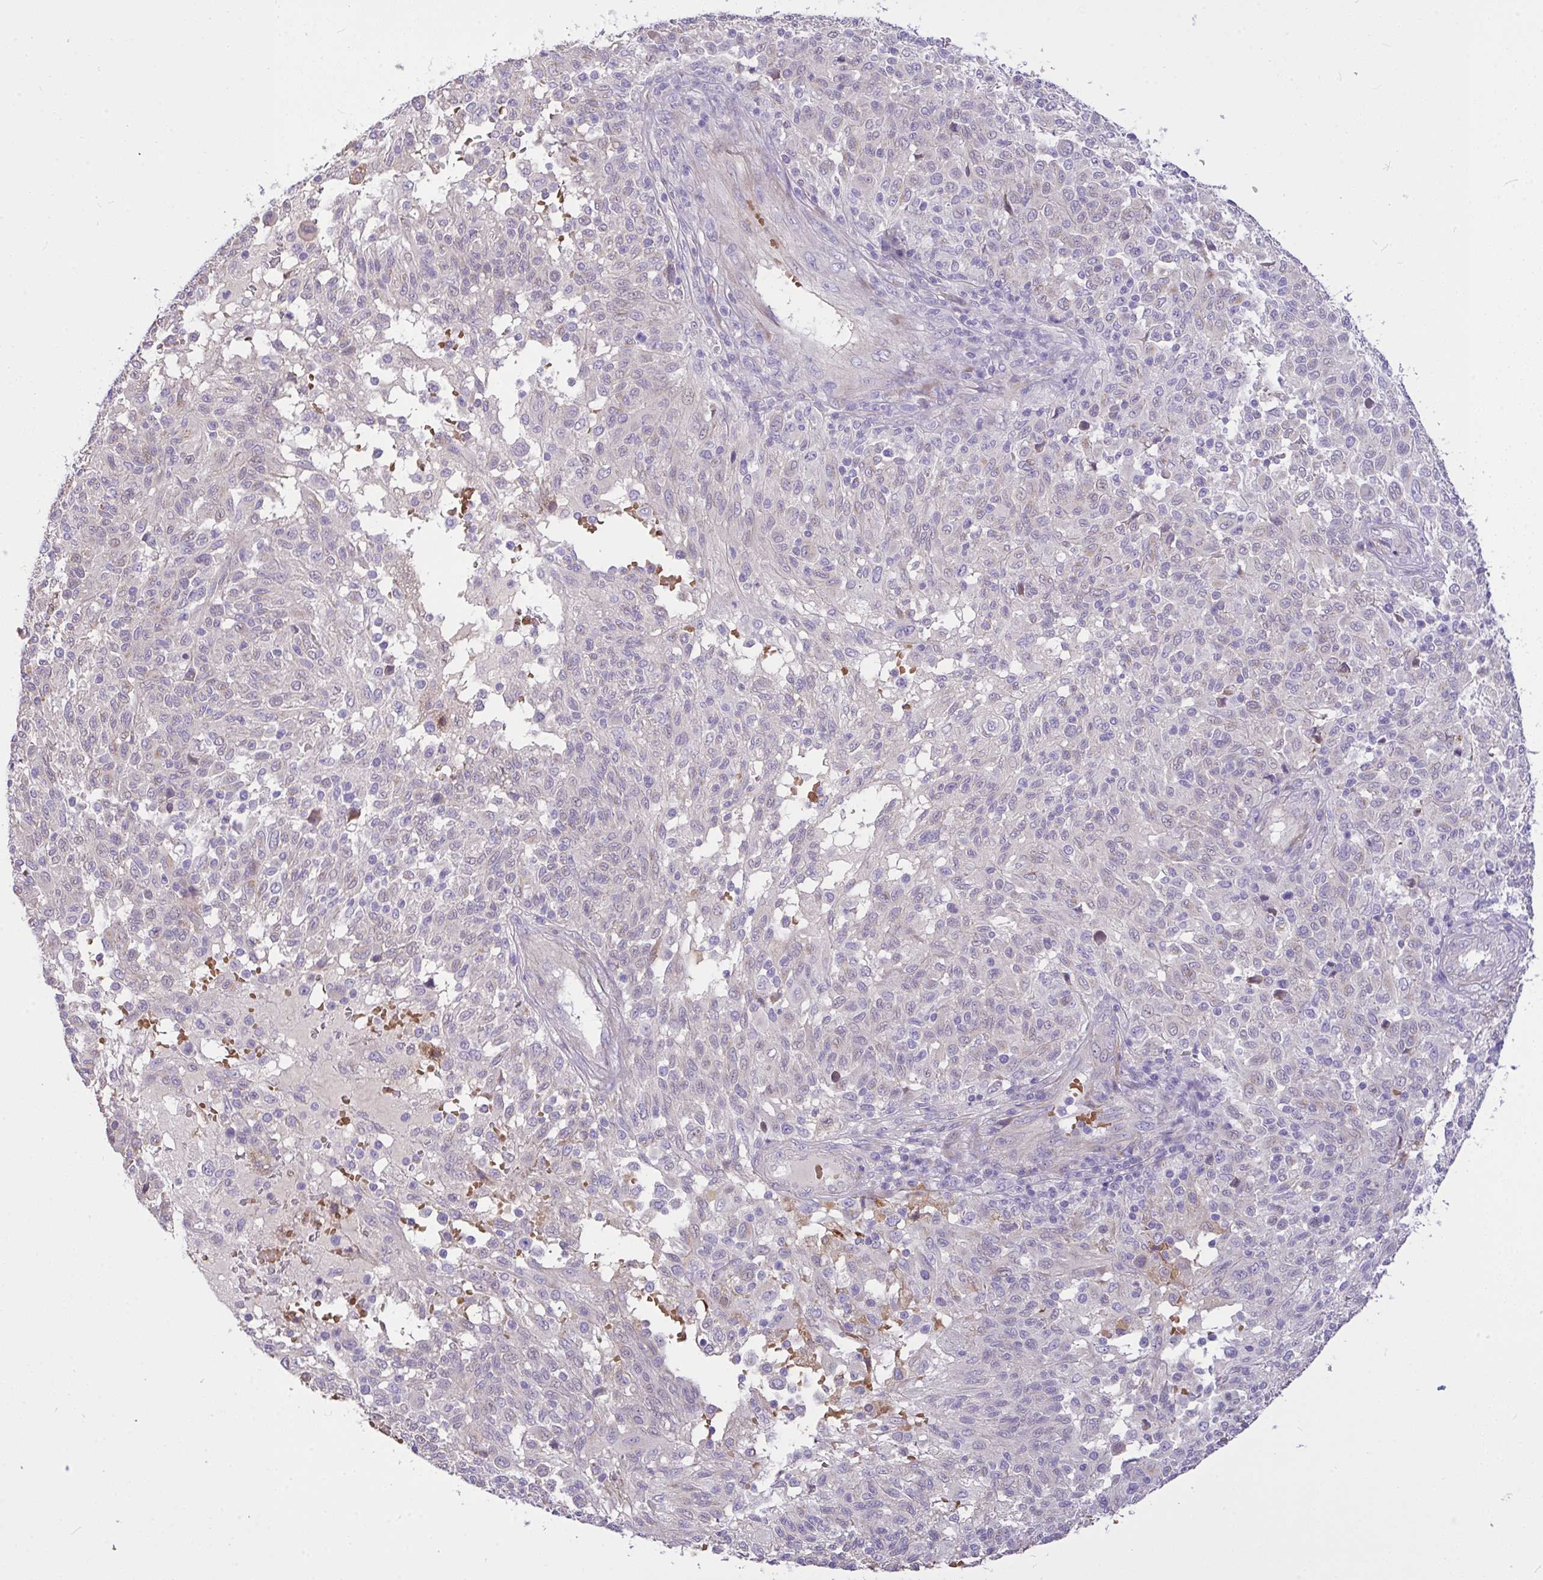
{"staining": {"intensity": "negative", "quantity": "none", "location": "none"}, "tissue": "melanoma", "cell_type": "Tumor cells", "image_type": "cancer", "snomed": [{"axis": "morphology", "description": "Malignant melanoma, NOS"}, {"axis": "topography", "description": "Skin"}], "caption": "High magnification brightfield microscopy of malignant melanoma stained with DAB (brown) and counterstained with hematoxylin (blue): tumor cells show no significant staining.", "gene": "MOCS1", "patient": {"sex": "male", "age": 66}}